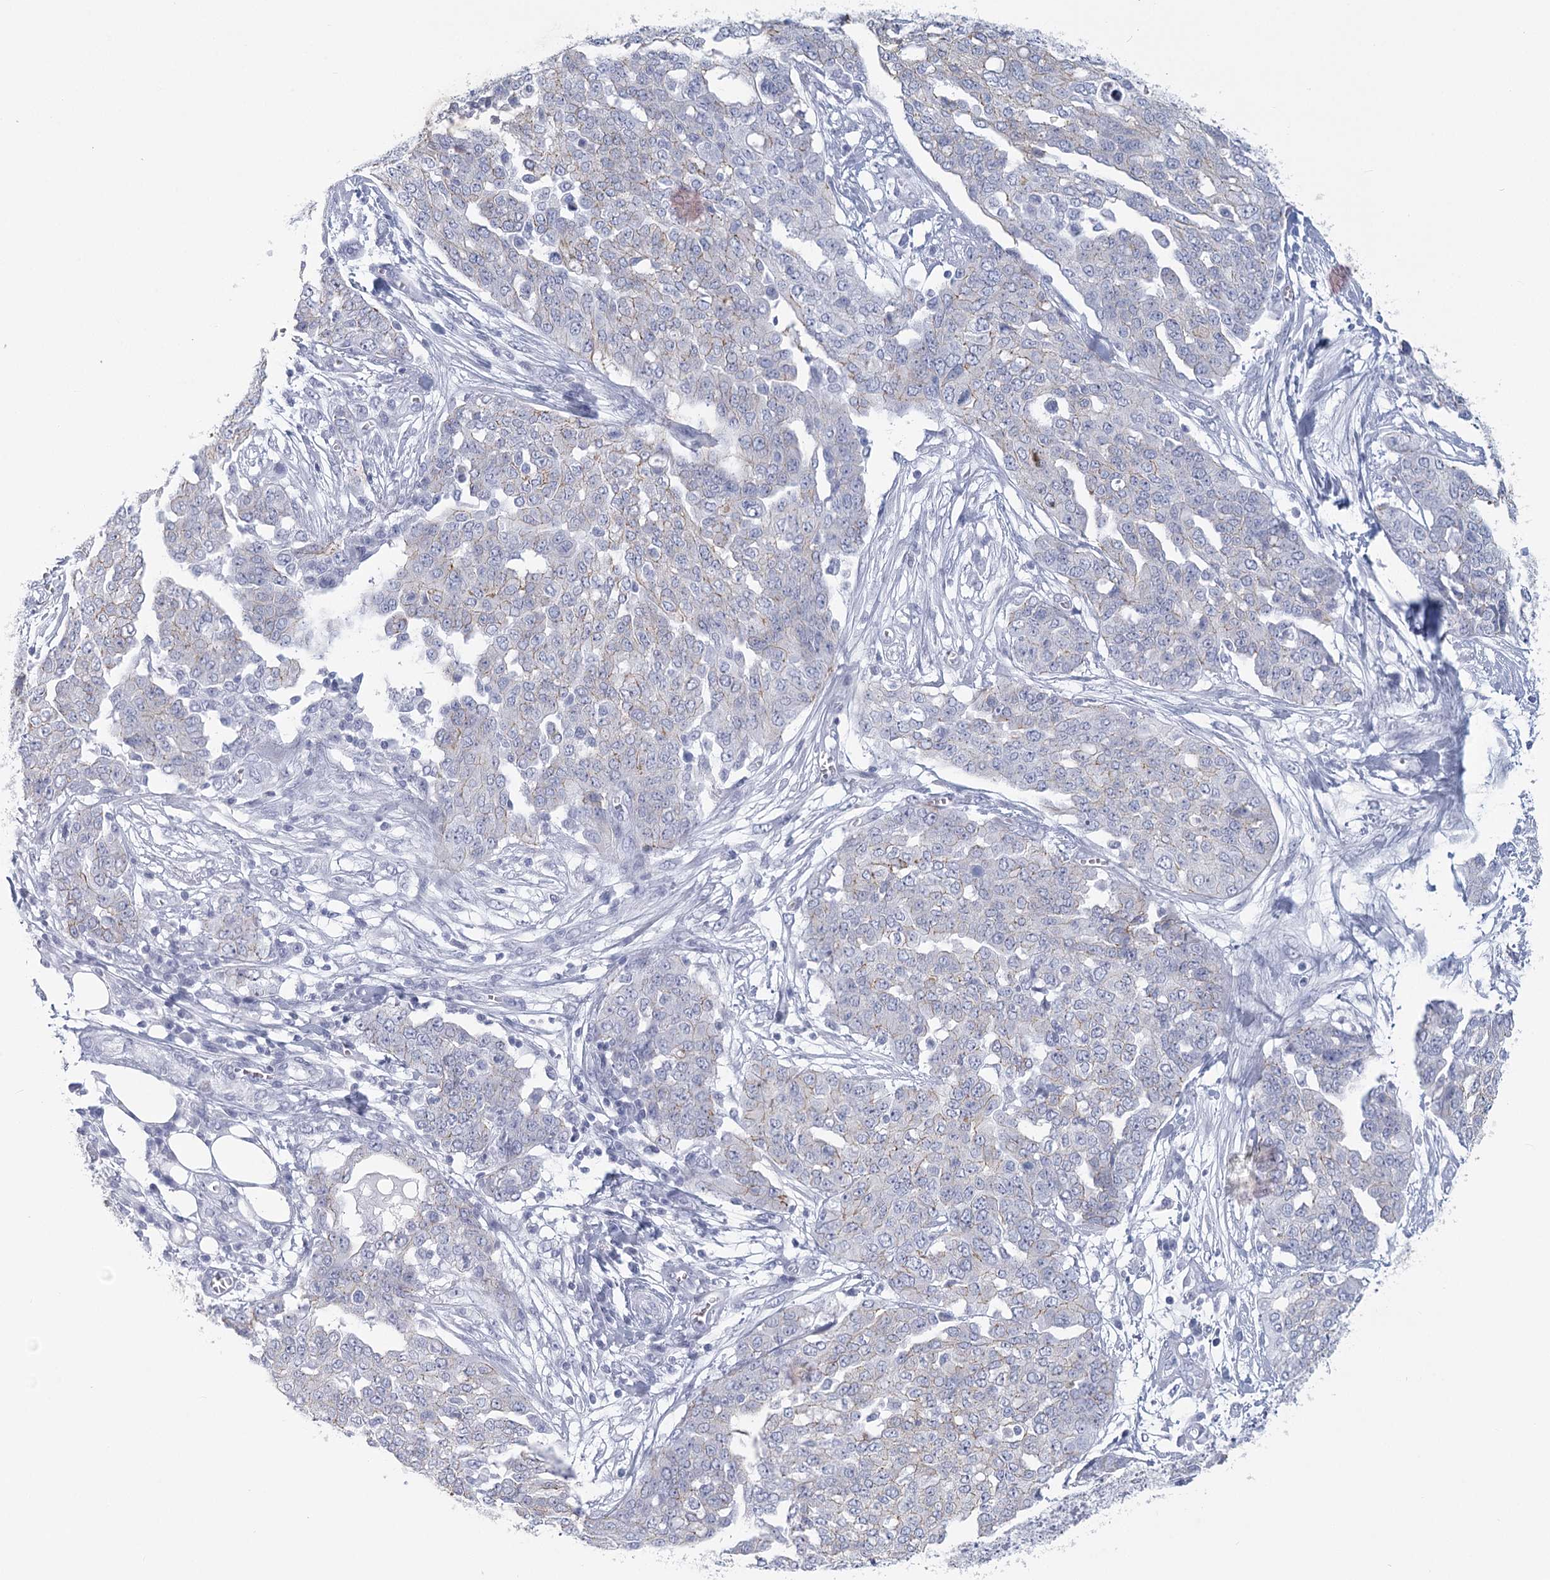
{"staining": {"intensity": "negative", "quantity": "none", "location": "none"}, "tissue": "ovarian cancer", "cell_type": "Tumor cells", "image_type": "cancer", "snomed": [{"axis": "morphology", "description": "Cystadenocarcinoma, serous, NOS"}, {"axis": "topography", "description": "Soft tissue"}, {"axis": "topography", "description": "Ovary"}], "caption": "The image reveals no staining of tumor cells in serous cystadenocarcinoma (ovarian). Nuclei are stained in blue.", "gene": "WNT8B", "patient": {"sex": "female", "age": 57}}